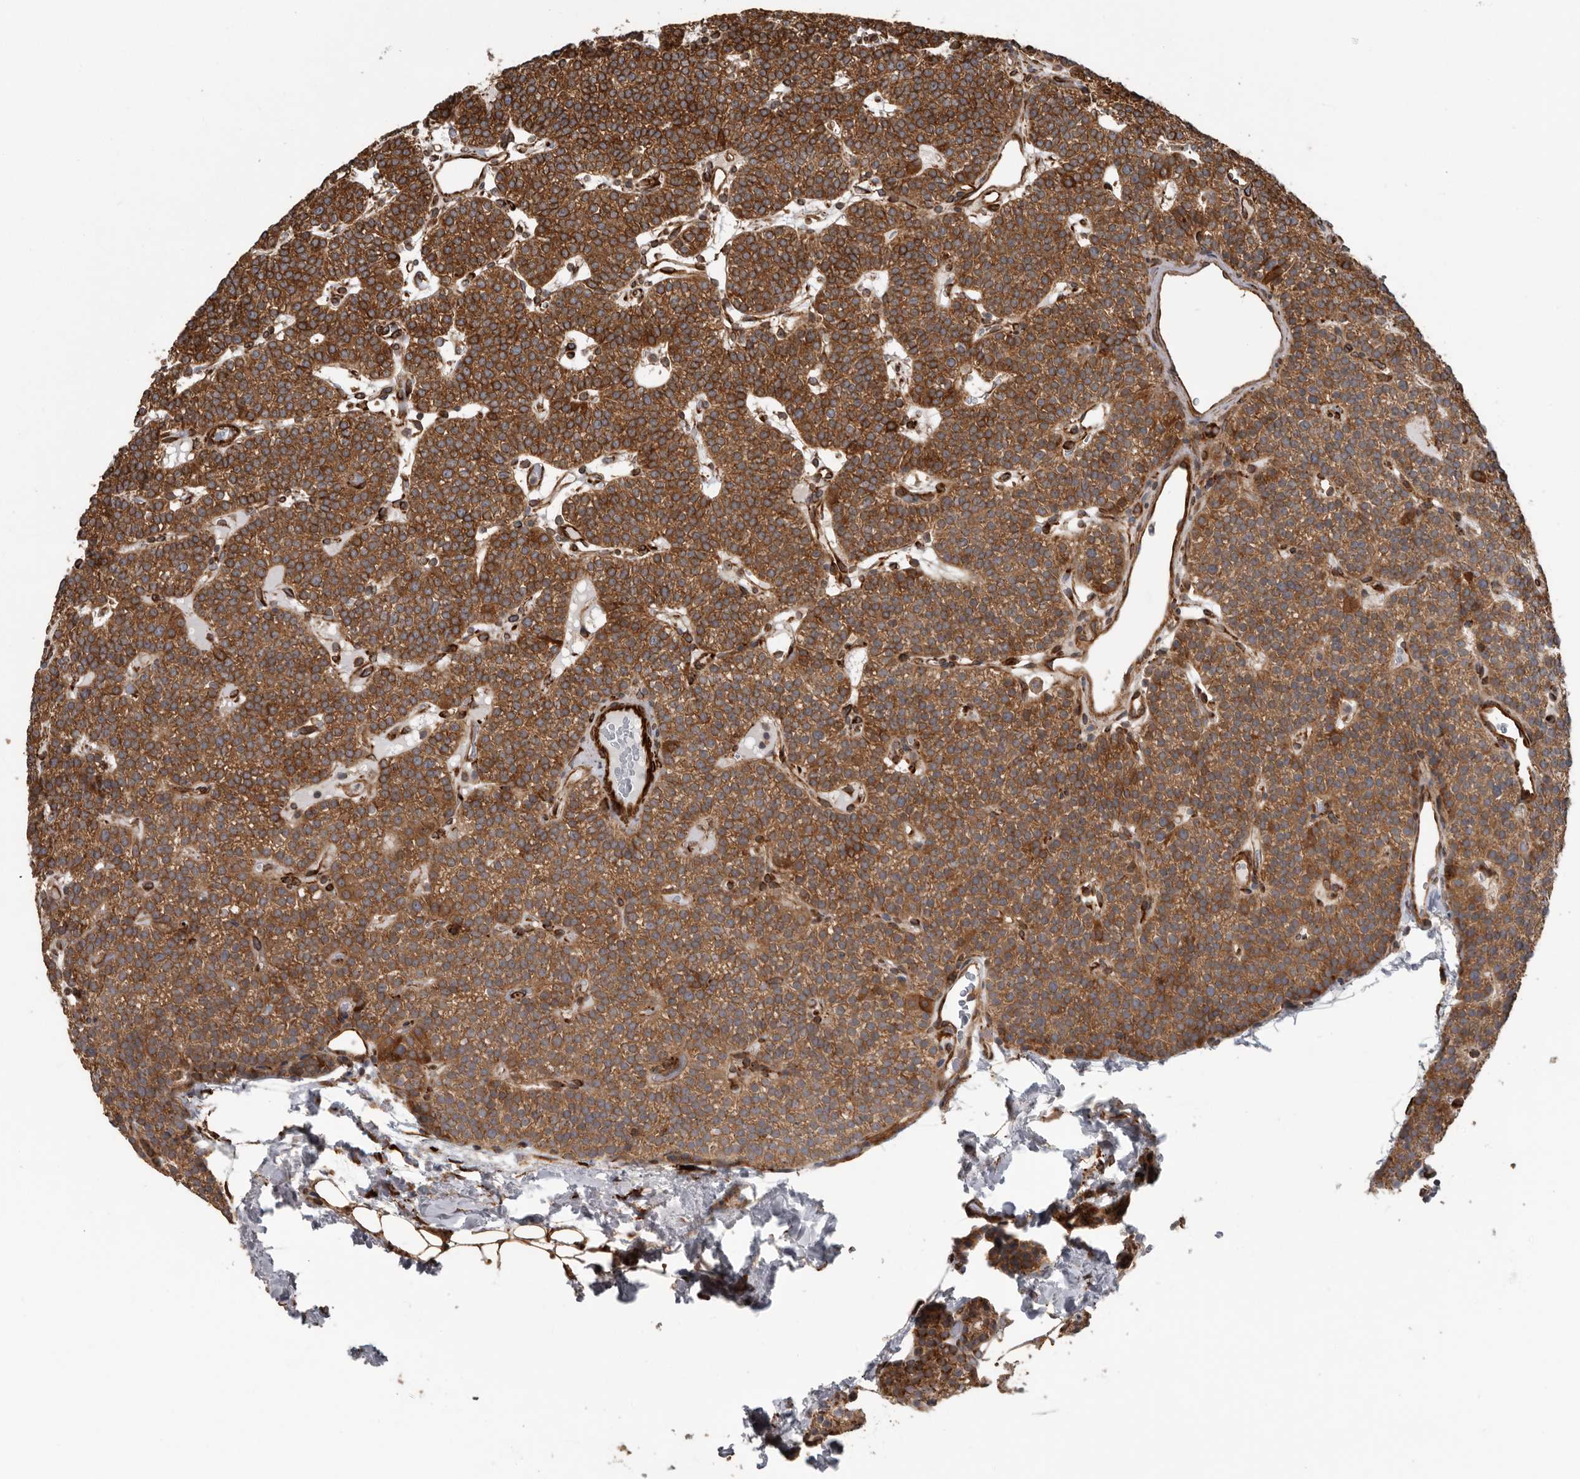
{"staining": {"intensity": "strong", "quantity": ">75%", "location": "cytoplasmic/membranous"}, "tissue": "parathyroid gland", "cell_type": "Glandular cells", "image_type": "normal", "snomed": [{"axis": "morphology", "description": "Normal tissue, NOS"}, {"axis": "topography", "description": "Parathyroid gland"}], "caption": "Strong cytoplasmic/membranous protein positivity is present in about >75% of glandular cells in parathyroid gland.", "gene": "CEP350", "patient": {"sex": "male", "age": 83}}